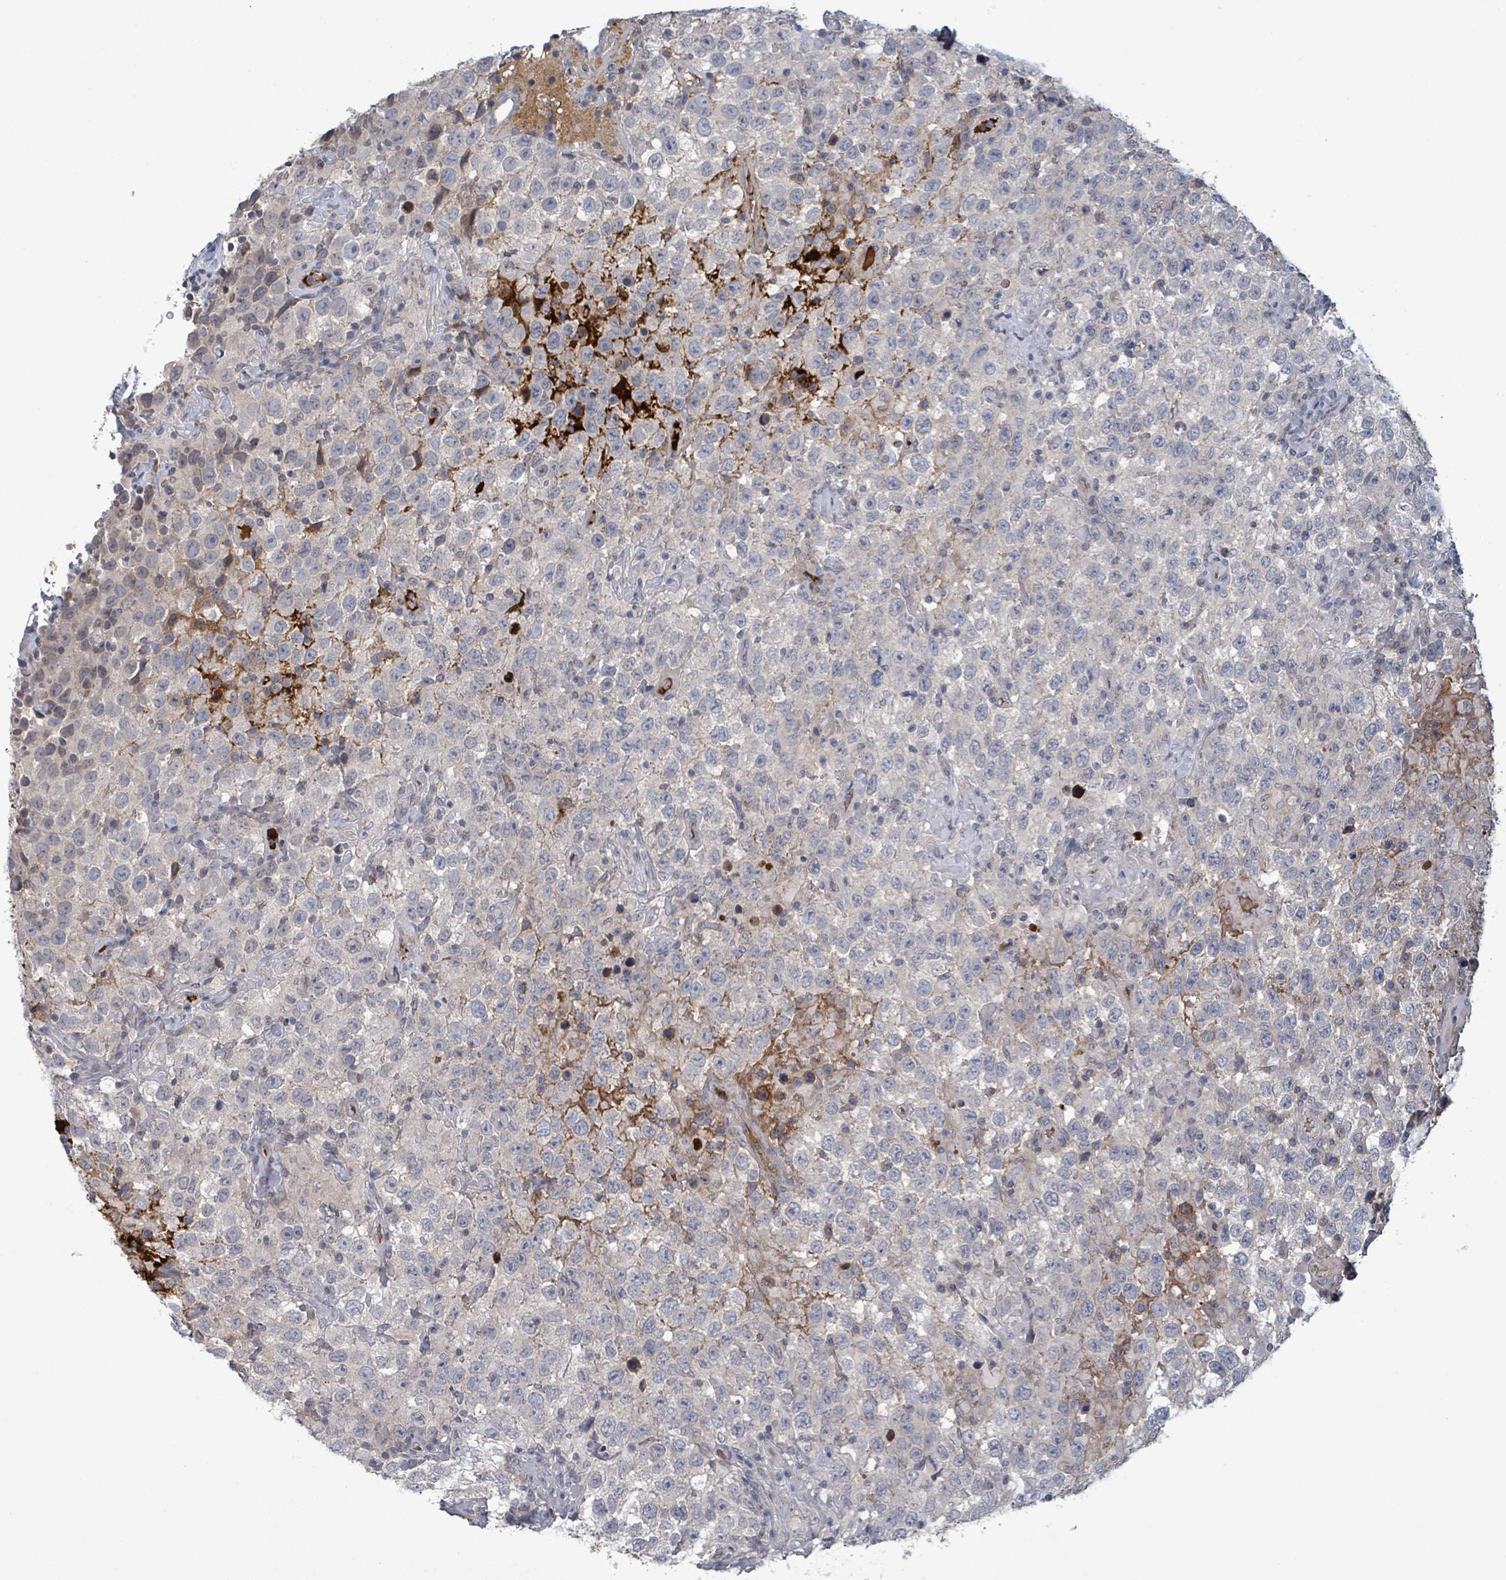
{"staining": {"intensity": "weak", "quantity": "<25%", "location": "cytoplasmic/membranous"}, "tissue": "testis cancer", "cell_type": "Tumor cells", "image_type": "cancer", "snomed": [{"axis": "morphology", "description": "Seminoma, NOS"}, {"axis": "topography", "description": "Testis"}], "caption": "Immunohistochemical staining of seminoma (testis) reveals no significant expression in tumor cells.", "gene": "GRM8", "patient": {"sex": "male", "age": 41}}